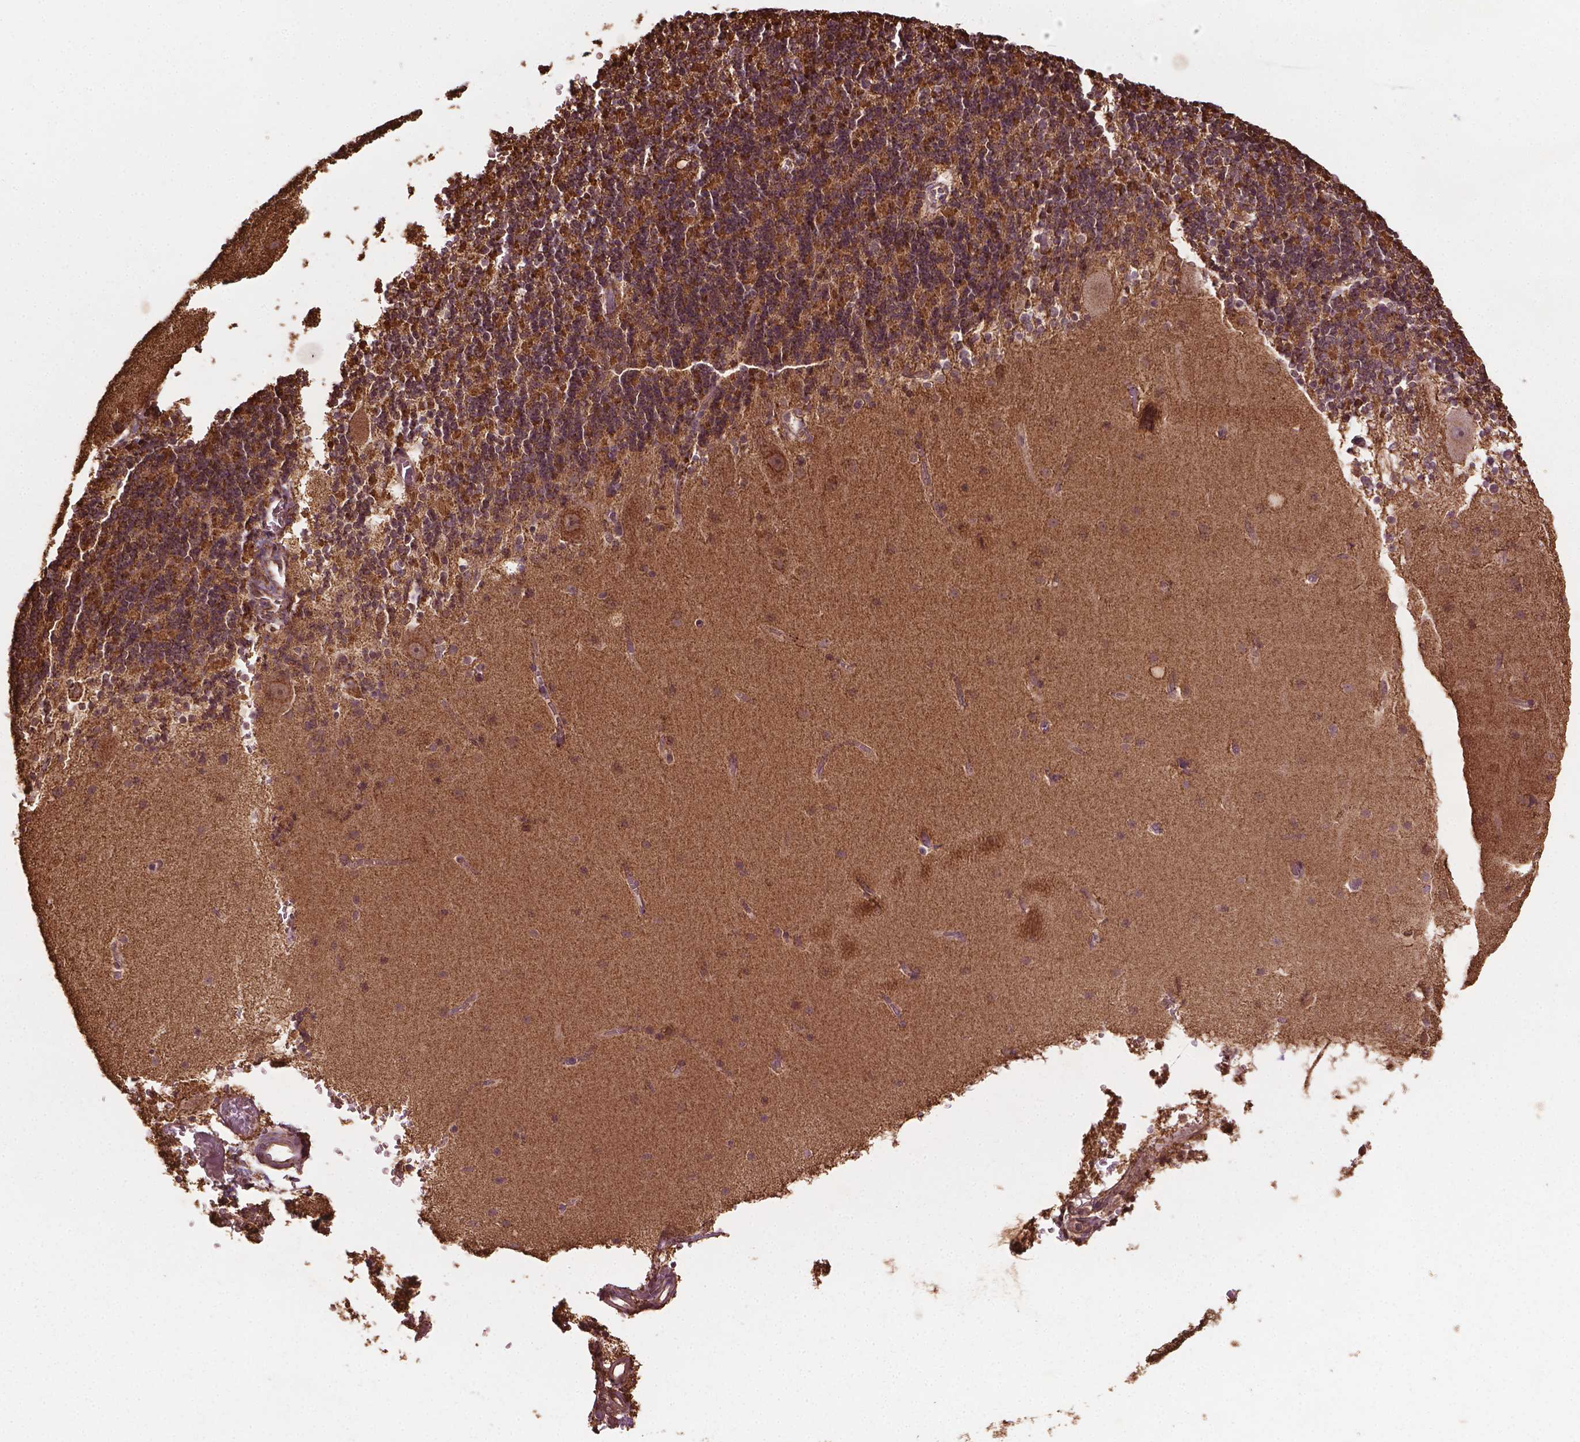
{"staining": {"intensity": "moderate", "quantity": ">75%", "location": "cytoplasmic/membranous"}, "tissue": "cerebellum", "cell_type": "Cells in granular layer", "image_type": "normal", "snomed": [{"axis": "morphology", "description": "Normal tissue, NOS"}, {"axis": "topography", "description": "Cerebellum"}], "caption": "This photomicrograph exhibits IHC staining of unremarkable human cerebellum, with medium moderate cytoplasmic/membranous staining in approximately >75% of cells in granular layer.", "gene": "HS3ST3A1", "patient": {"sex": "male", "age": 70}}